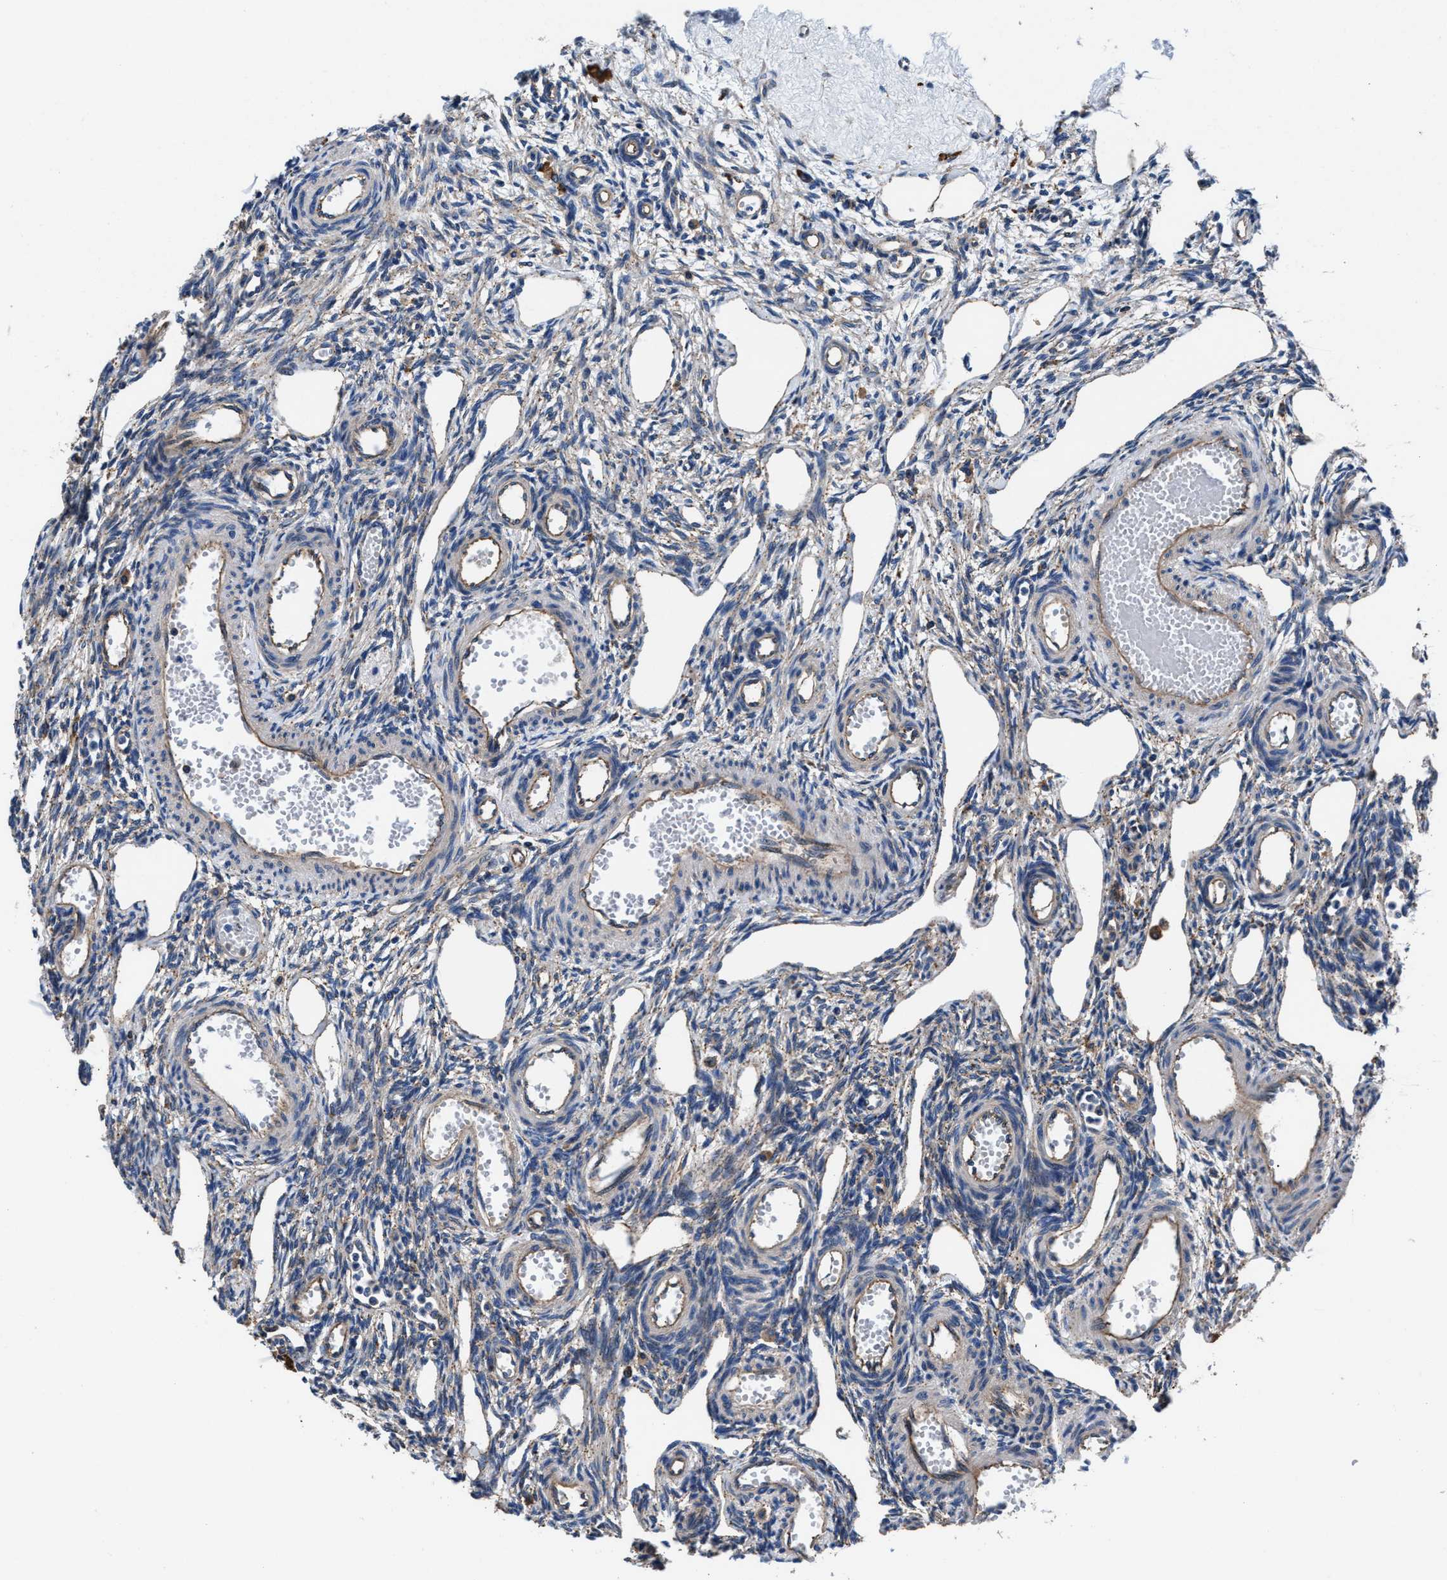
{"staining": {"intensity": "weak", "quantity": "<25%", "location": "cytoplasmic/membranous"}, "tissue": "ovary", "cell_type": "Ovarian stroma cells", "image_type": "normal", "snomed": [{"axis": "morphology", "description": "Normal tissue, NOS"}, {"axis": "topography", "description": "Ovary"}], "caption": "Immunohistochemistry (IHC) micrograph of benign ovary: human ovary stained with DAB (3,3'-diaminobenzidine) reveals no significant protein positivity in ovarian stroma cells. (DAB immunohistochemistry with hematoxylin counter stain).", "gene": "PPP1R9B", "patient": {"sex": "female", "age": 33}}